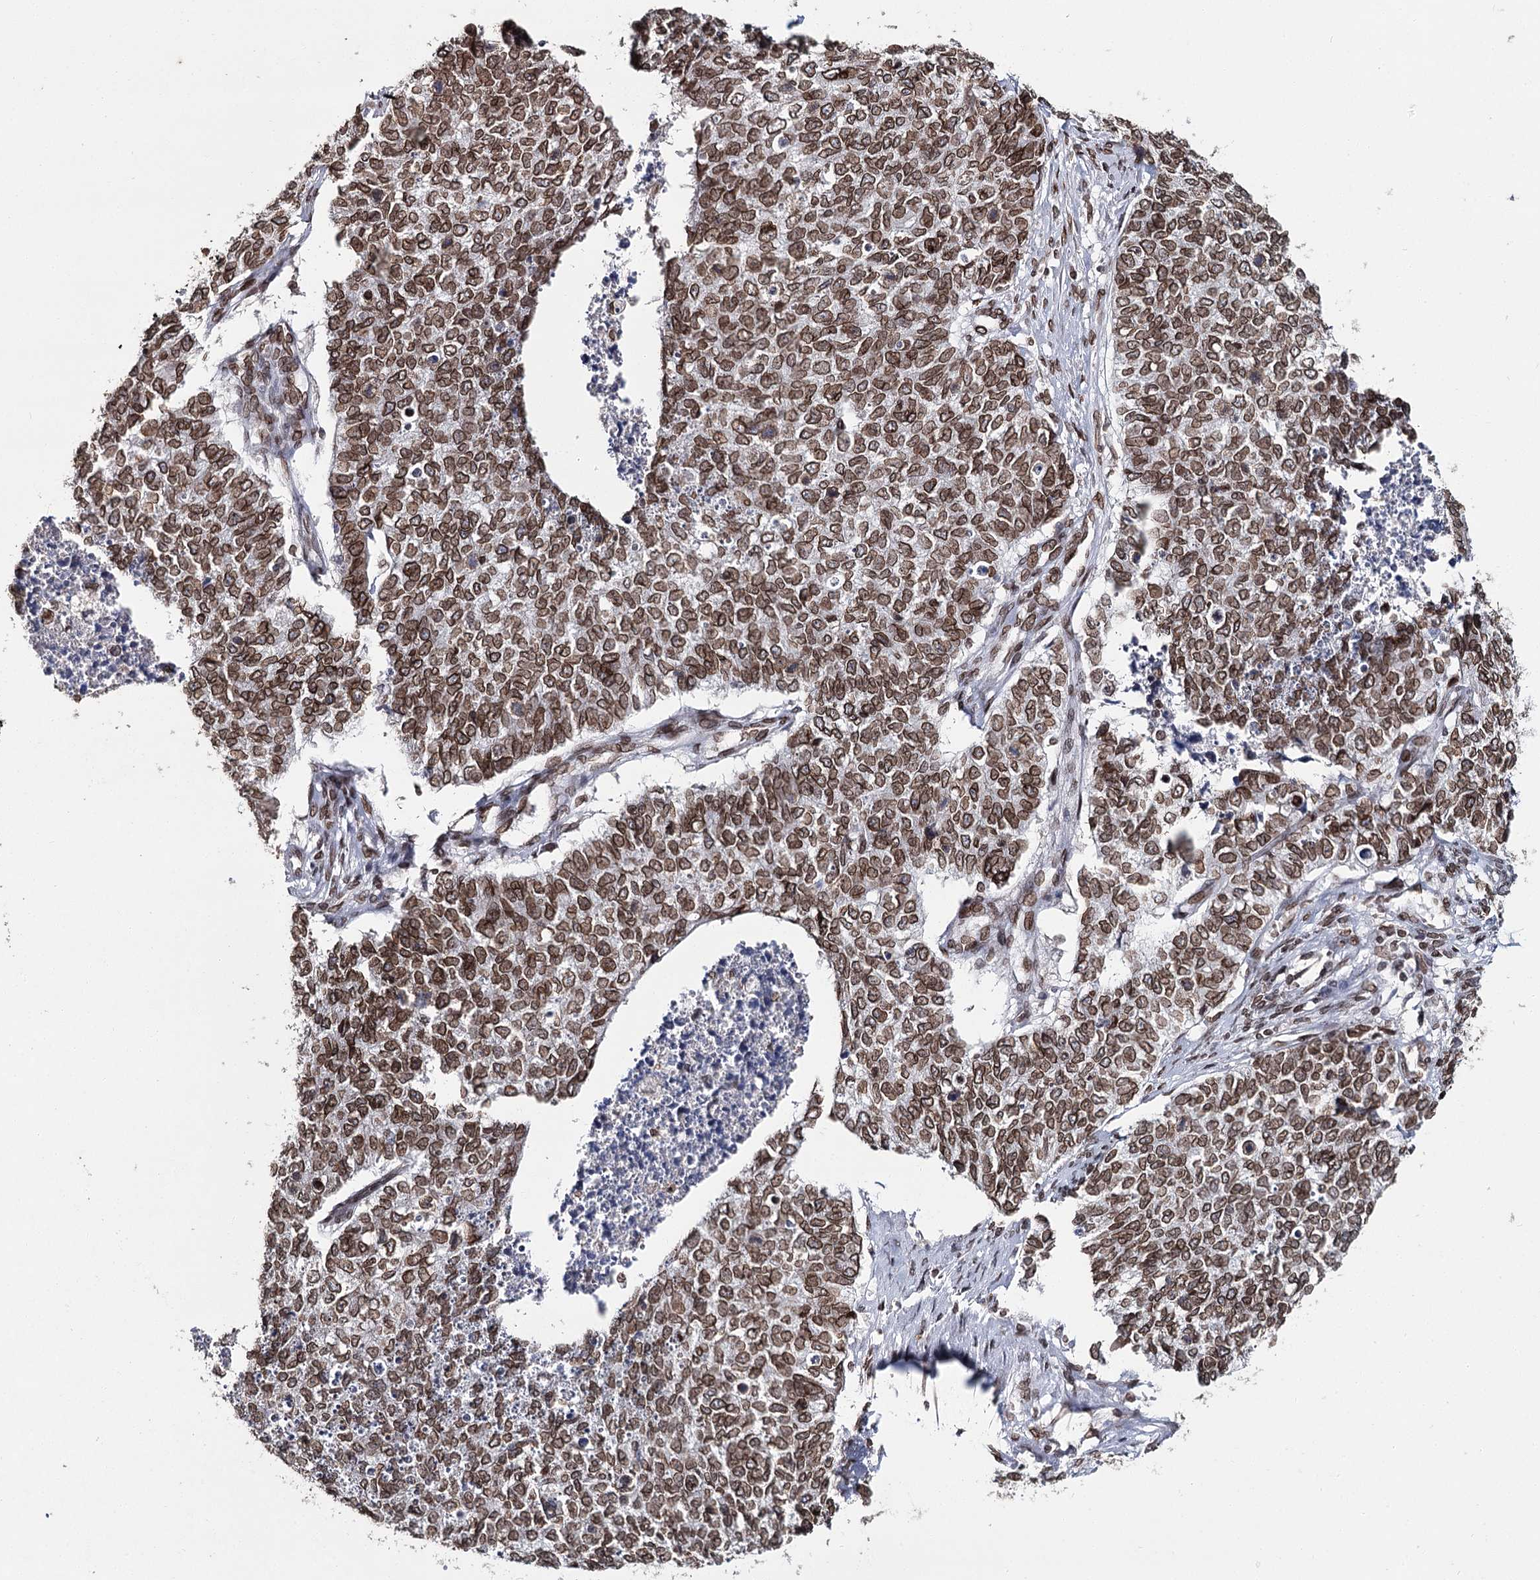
{"staining": {"intensity": "moderate", "quantity": ">75%", "location": "cytoplasmic/membranous,nuclear"}, "tissue": "cervical cancer", "cell_type": "Tumor cells", "image_type": "cancer", "snomed": [{"axis": "morphology", "description": "Squamous cell carcinoma, NOS"}, {"axis": "topography", "description": "Cervix"}], "caption": "Tumor cells display medium levels of moderate cytoplasmic/membranous and nuclear staining in approximately >75% of cells in human cervical cancer (squamous cell carcinoma). The protein of interest is shown in brown color, while the nuclei are stained blue.", "gene": "KIAA0930", "patient": {"sex": "female", "age": 63}}